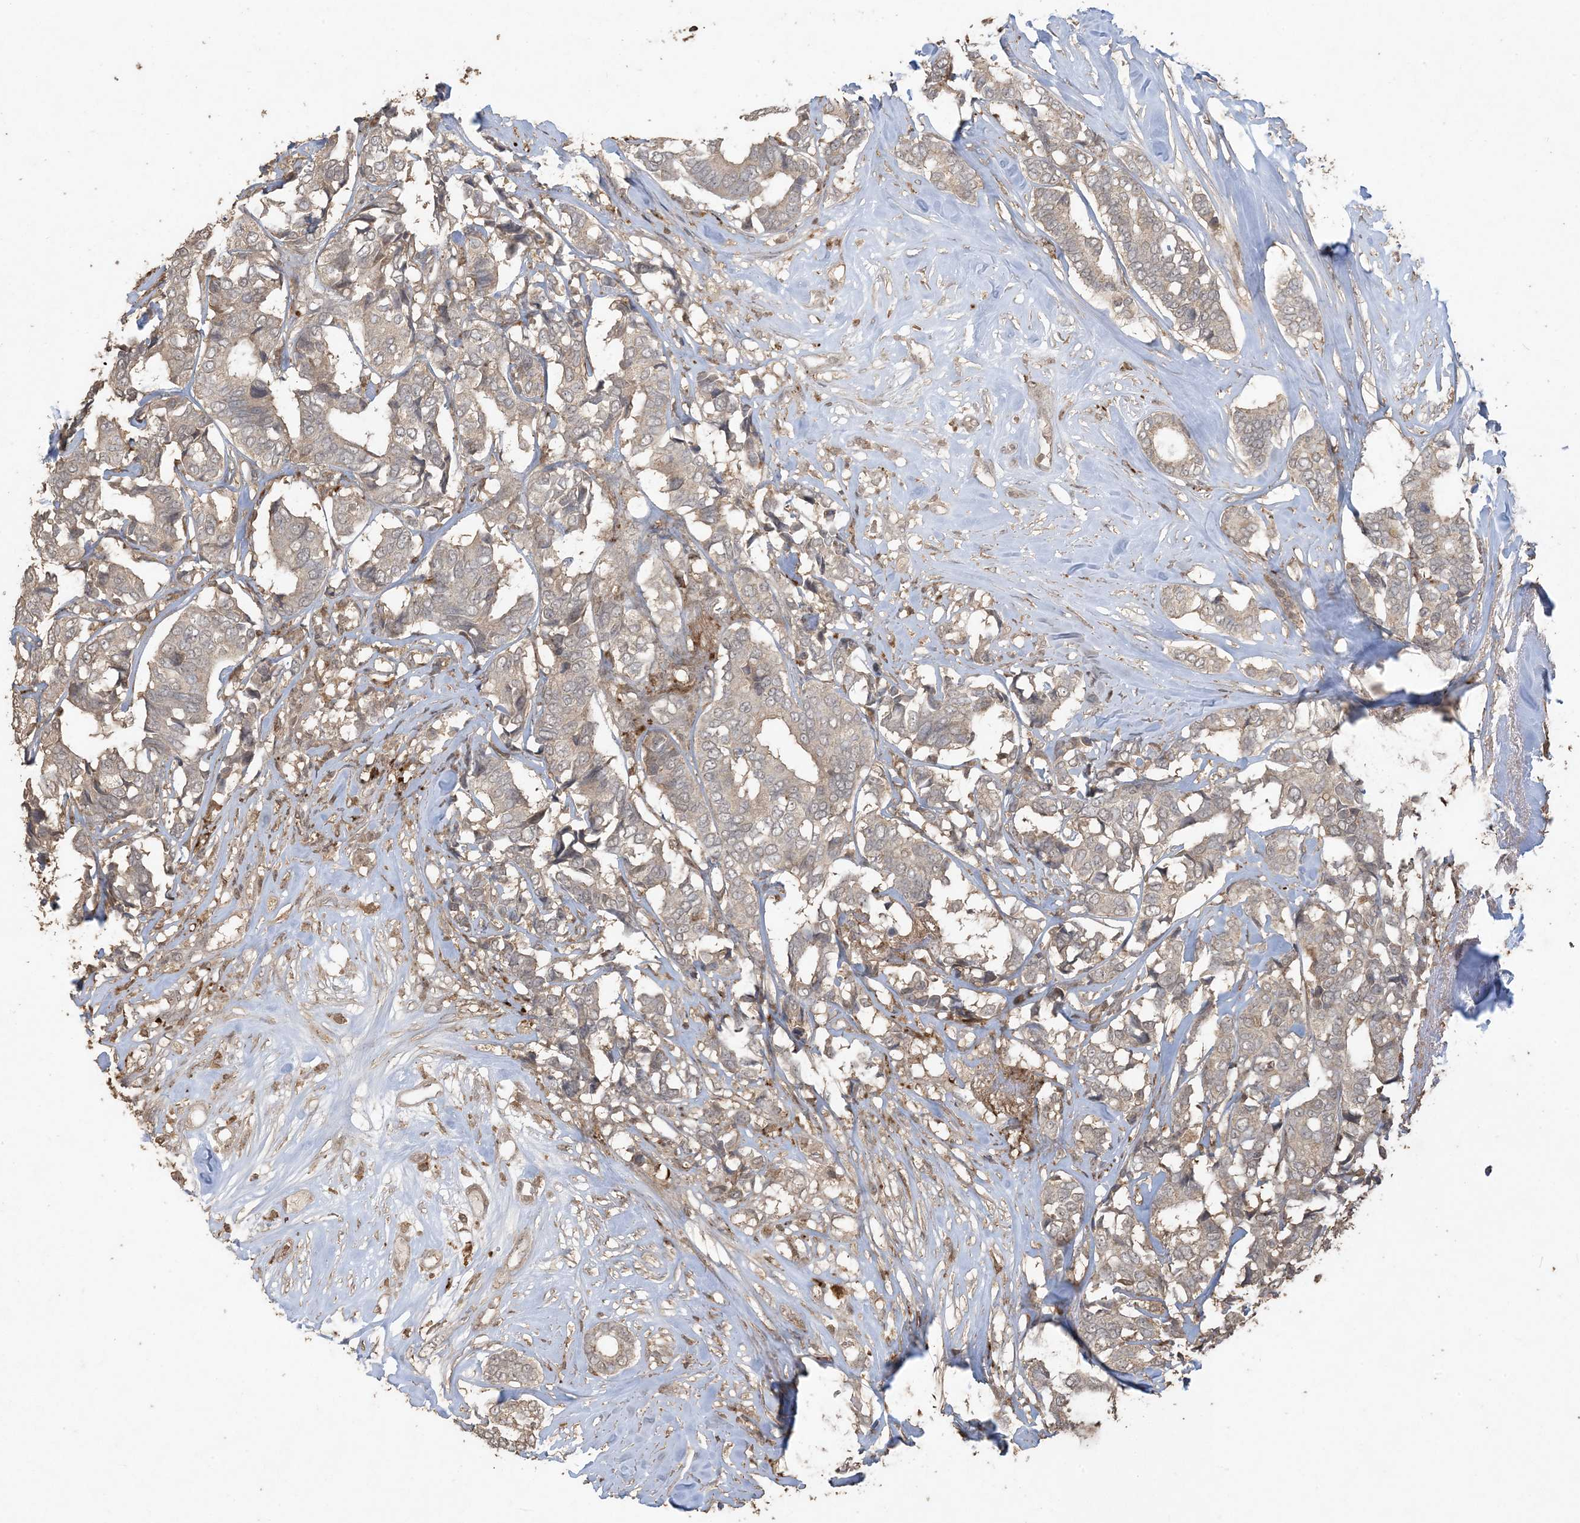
{"staining": {"intensity": "weak", "quantity": "<25%", "location": "cytoplasmic/membranous"}, "tissue": "breast cancer", "cell_type": "Tumor cells", "image_type": "cancer", "snomed": [{"axis": "morphology", "description": "Duct carcinoma"}, {"axis": "topography", "description": "Breast"}], "caption": "IHC of infiltrating ductal carcinoma (breast) reveals no expression in tumor cells. (DAB (3,3'-diaminobenzidine) IHC with hematoxylin counter stain).", "gene": "EFCAB8", "patient": {"sex": "female", "age": 87}}